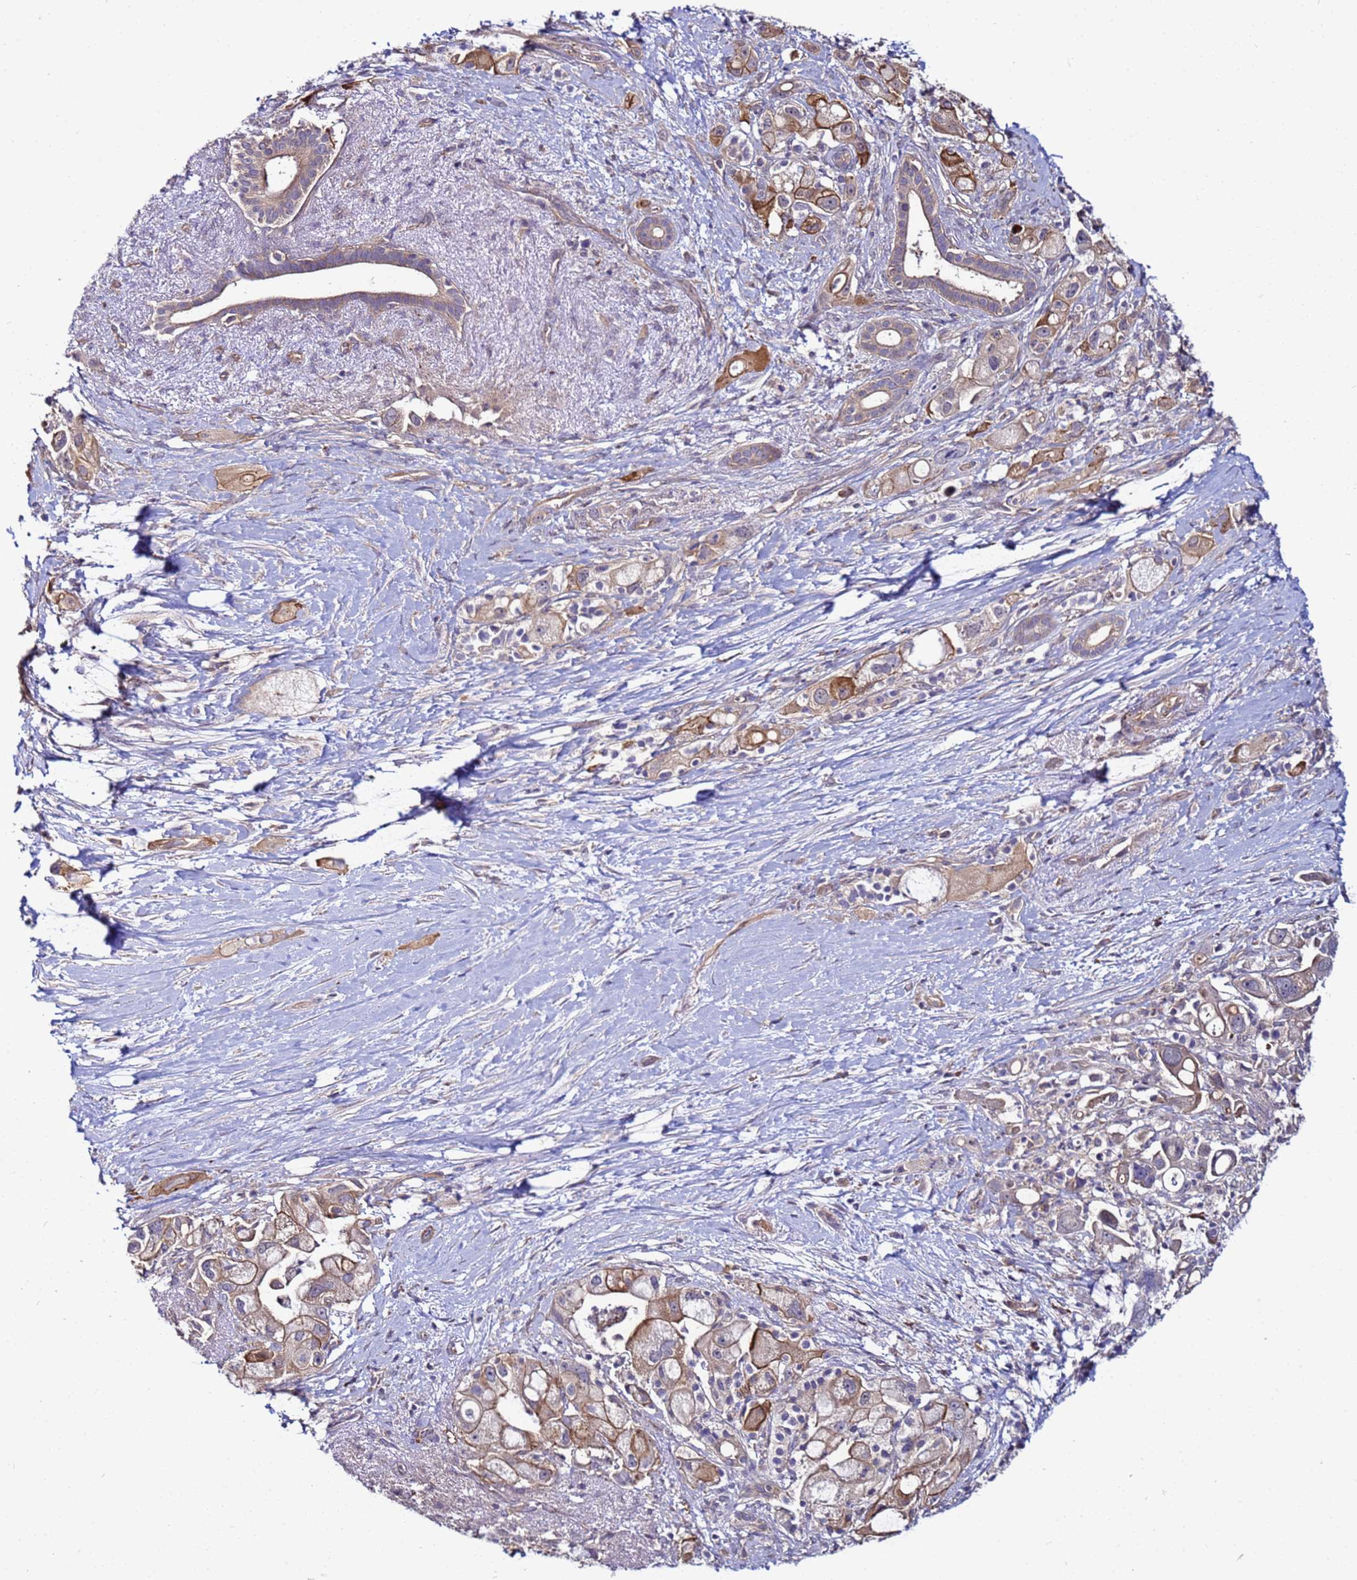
{"staining": {"intensity": "strong", "quantity": "25%-75%", "location": "cytoplasmic/membranous"}, "tissue": "pancreatic cancer", "cell_type": "Tumor cells", "image_type": "cancer", "snomed": [{"axis": "morphology", "description": "Adenocarcinoma, NOS"}, {"axis": "topography", "description": "Pancreas"}], "caption": "This micrograph exhibits immunohistochemistry (IHC) staining of pancreatic adenocarcinoma, with high strong cytoplasmic/membranous positivity in about 25%-75% of tumor cells.", "gene": "STK38", "patient": {"sex": "male", "age": 68}}